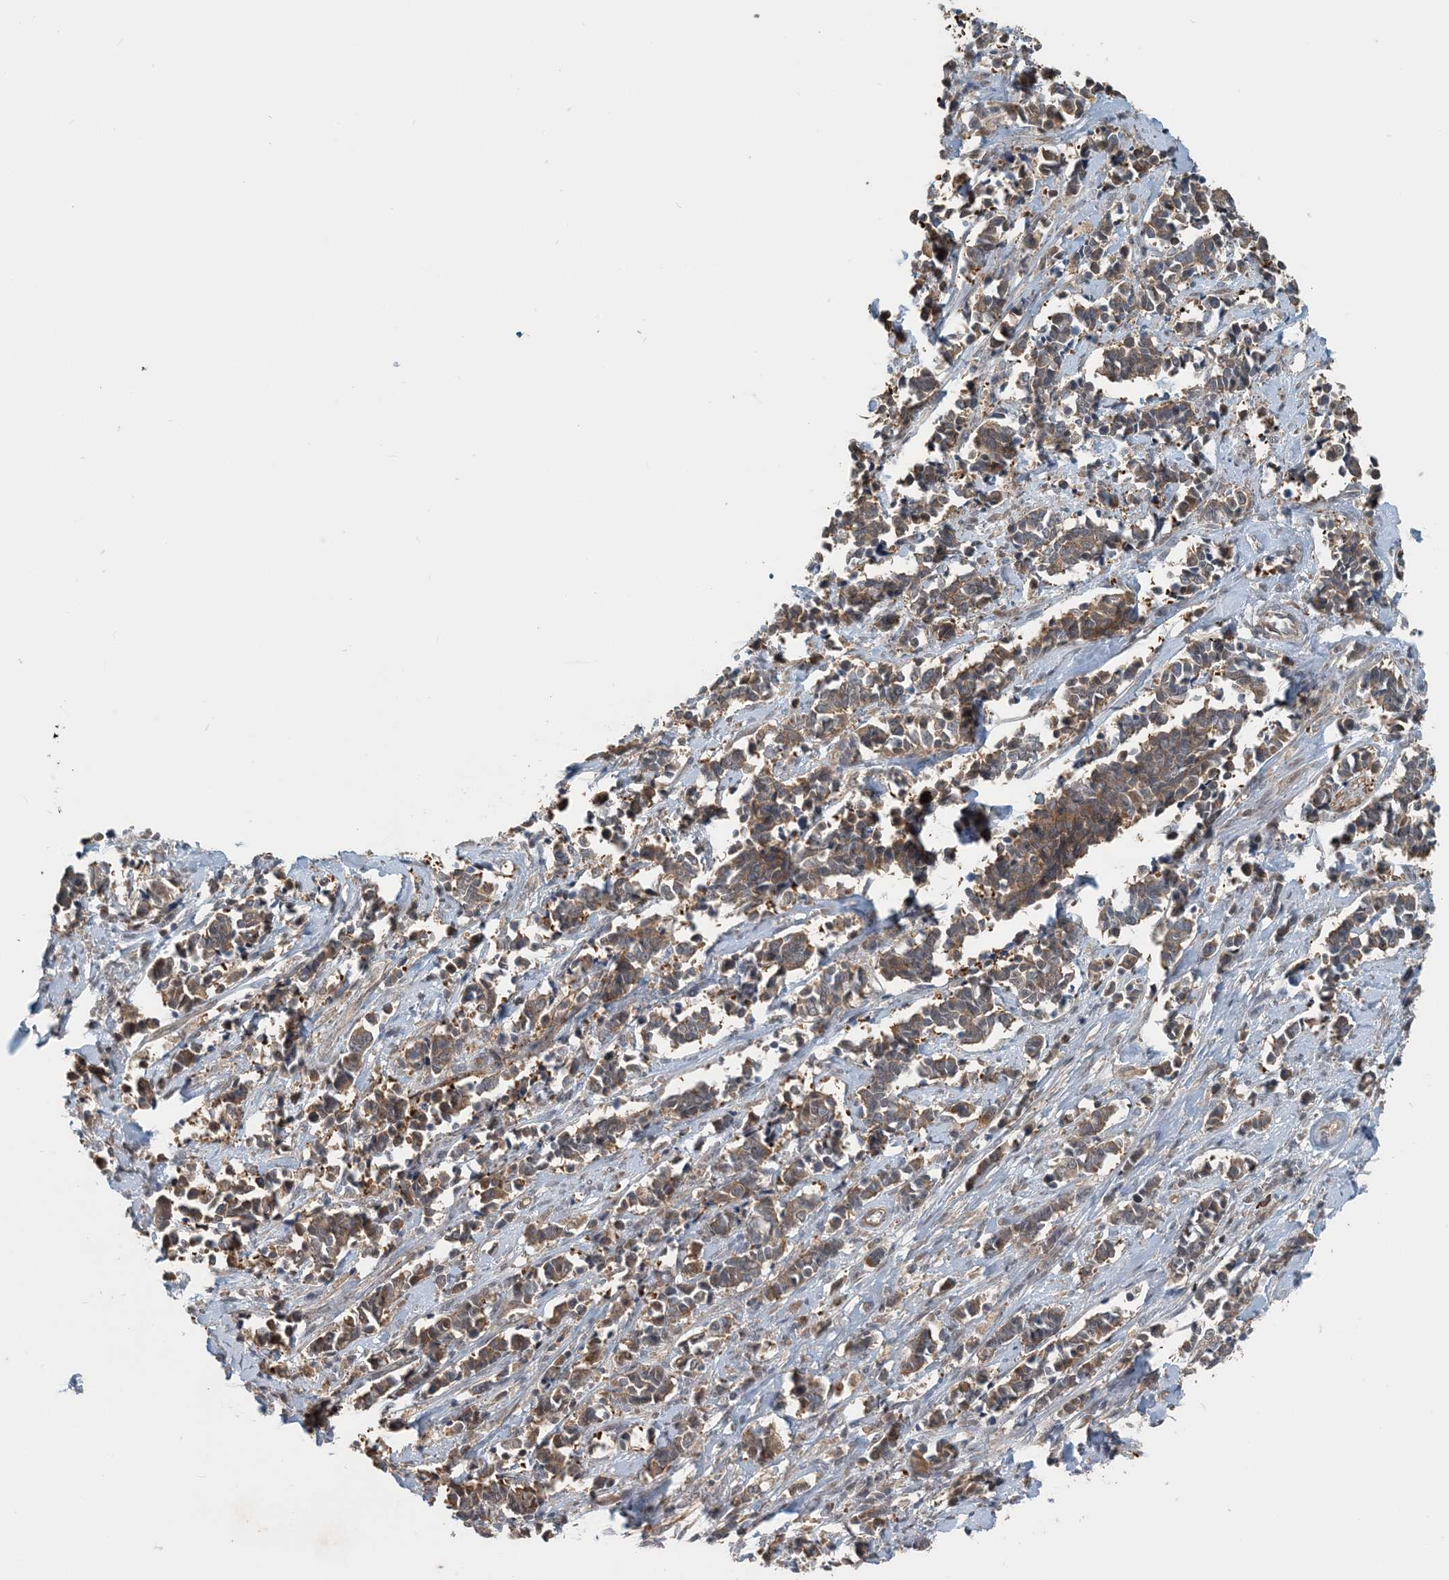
{"staining": {"intensity": "moderate", "quantity": ">75%", "location": "cytoplasmic/membranous"}, "tissue": "cervical cancer", "cell_type": "Tumor cells", "image_type": "cancer", "snomed": [{"axis": "morphology", "description": "Normal tissue, NOS"}, {"axis": "morphology", "description": "Squamous cell carcinoma, NOS"}, {"axis": "topography", "description": "Cervix"}], "caption": "A histopathology image showing moderate cytoplasmic/membranous expression in about >75% of tumor cells in cervical cancer, as visualized by brown immunohistochemical staining.", "gene": "ZBTB3", "patient": {"sex": "female", "age": 35}}